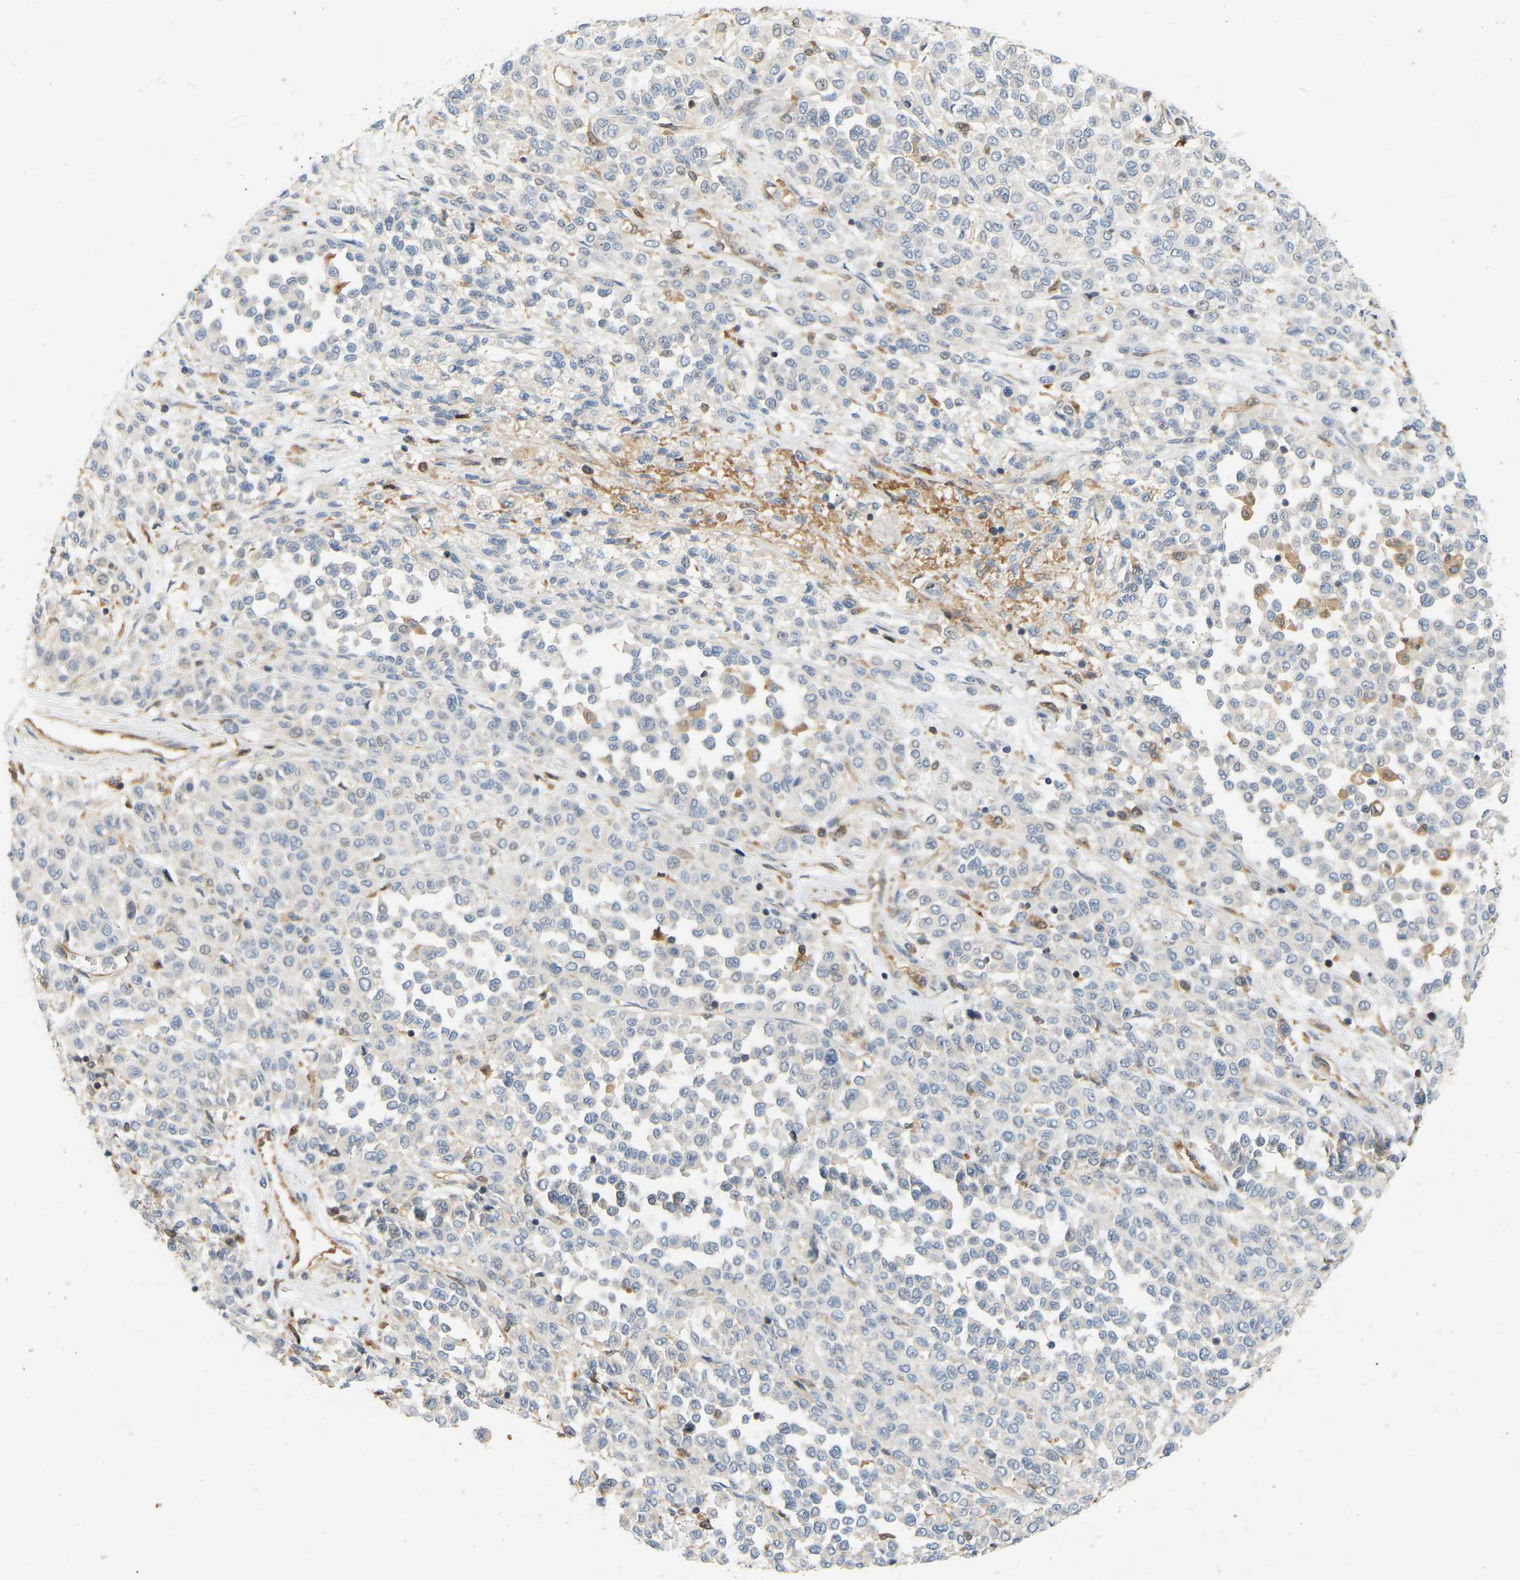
{"staining": {"intensity": "negative", "quantity": "none", "location": "none"}, "tissue": "melanoma", "cell_type": "Tumor cells", "image_type": "cancer", "snomed": [{"axis": "morphology", "description": "Malignant melanoma, Metastatic site"}, {"axis": "topography", "description": "Pancreas"}], "caption": "Photomicrograph shows no significant protein positivity in tumor cells of melanoma. (Brightfield microscopy of DAB immunohistochemistry at high magnification).", "gene": "PLCG2", "patient": {"sex": "female", "age": 30}}